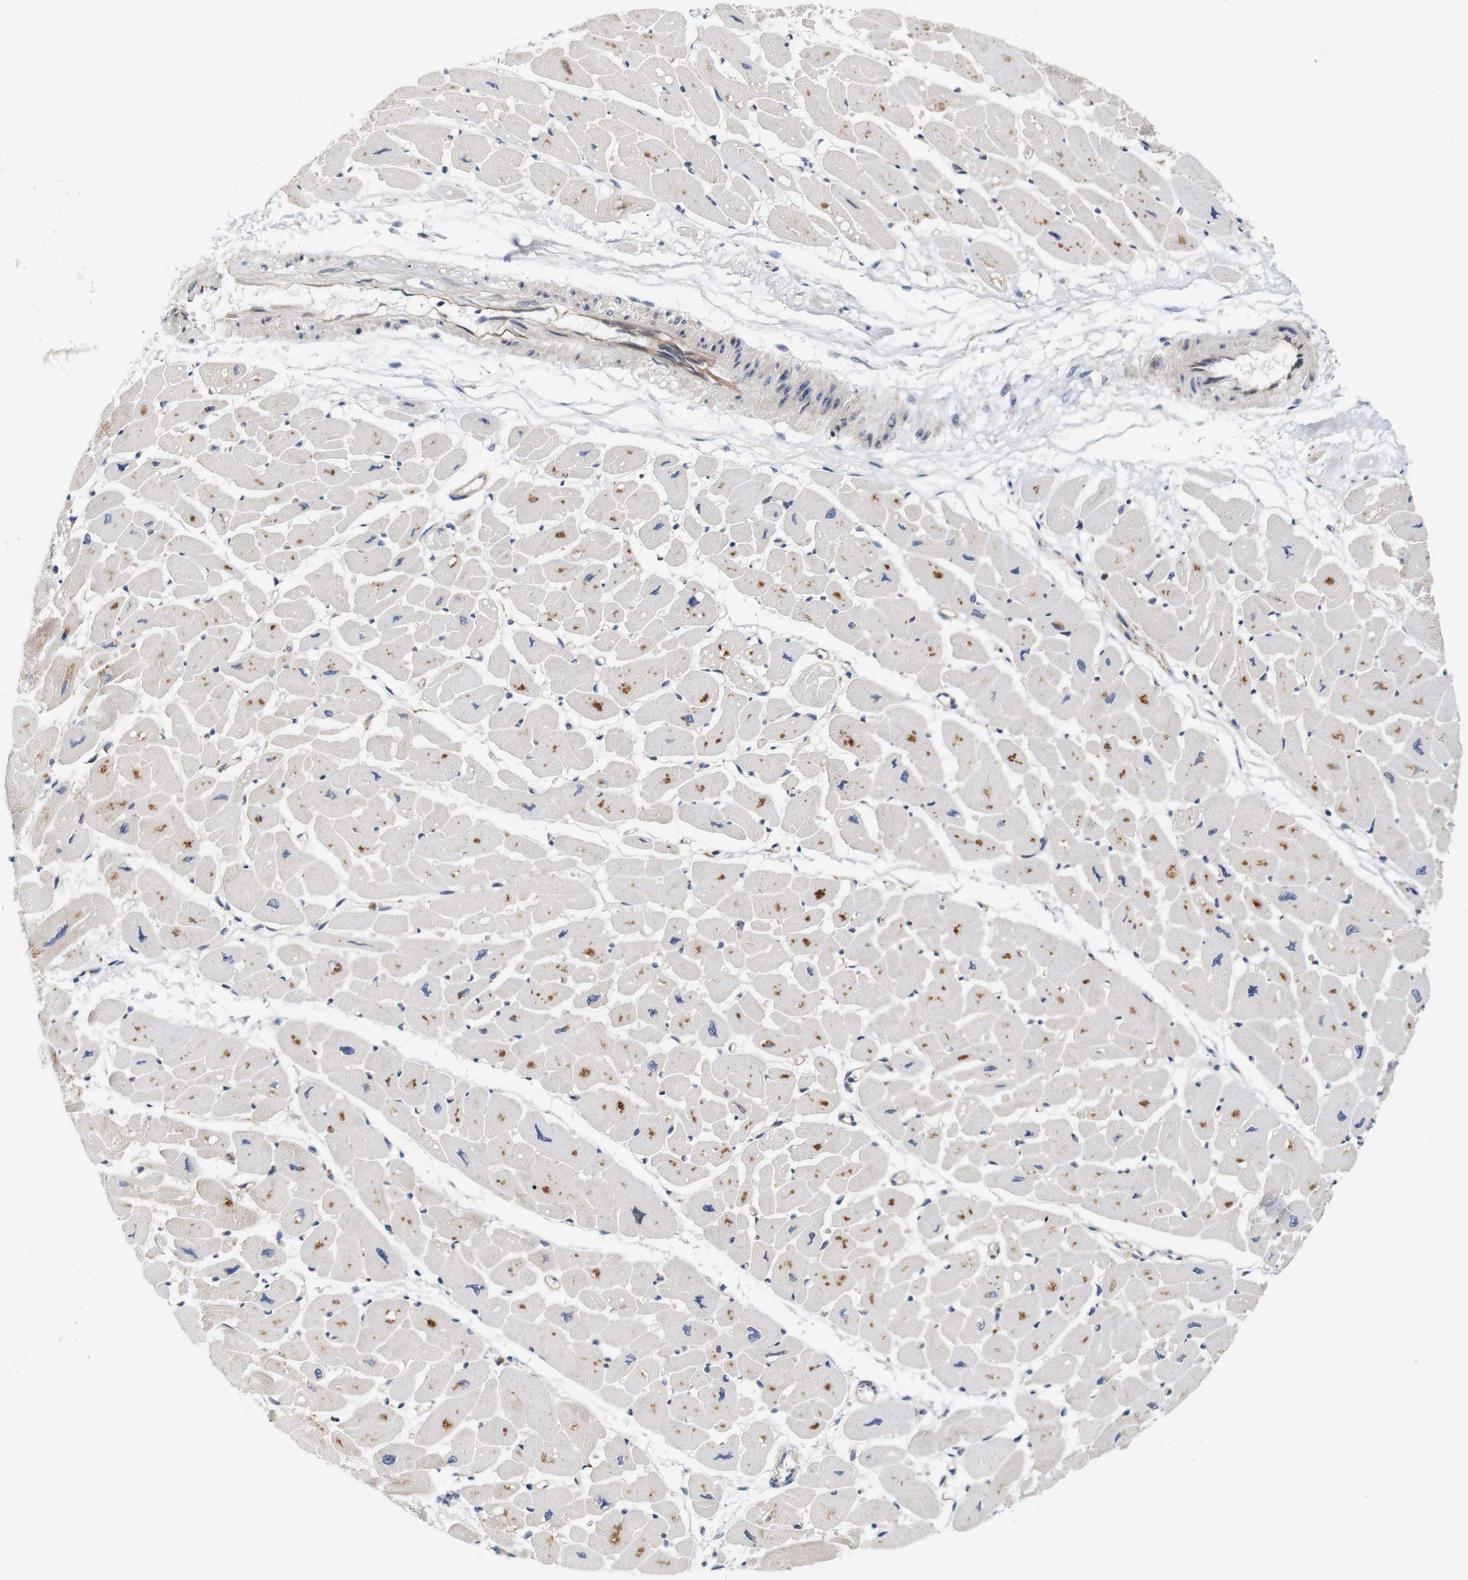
{"staining": {"intensity": "moderate", "quantity": "<25%", "location": "cytoplasmic/membranous"}, "tissue": "heart muscle", "cell_type": "Cardiomyocytes", "image_type": "normal", "snomed": [{"axis": "morphology", "description": "Normal tissue, NOS"}, {"axis": "topography", "description": "Heart"}], "caption": "A high-resolution histopathology image shows immunohistochemistry staining of benign heart muscle, which reveals moderate cytoplasmic/membranous staining in approximately <25% of cardiomyocytes.", "gene": "CYB561", "patient": {"sex": "female", "age": 54}}